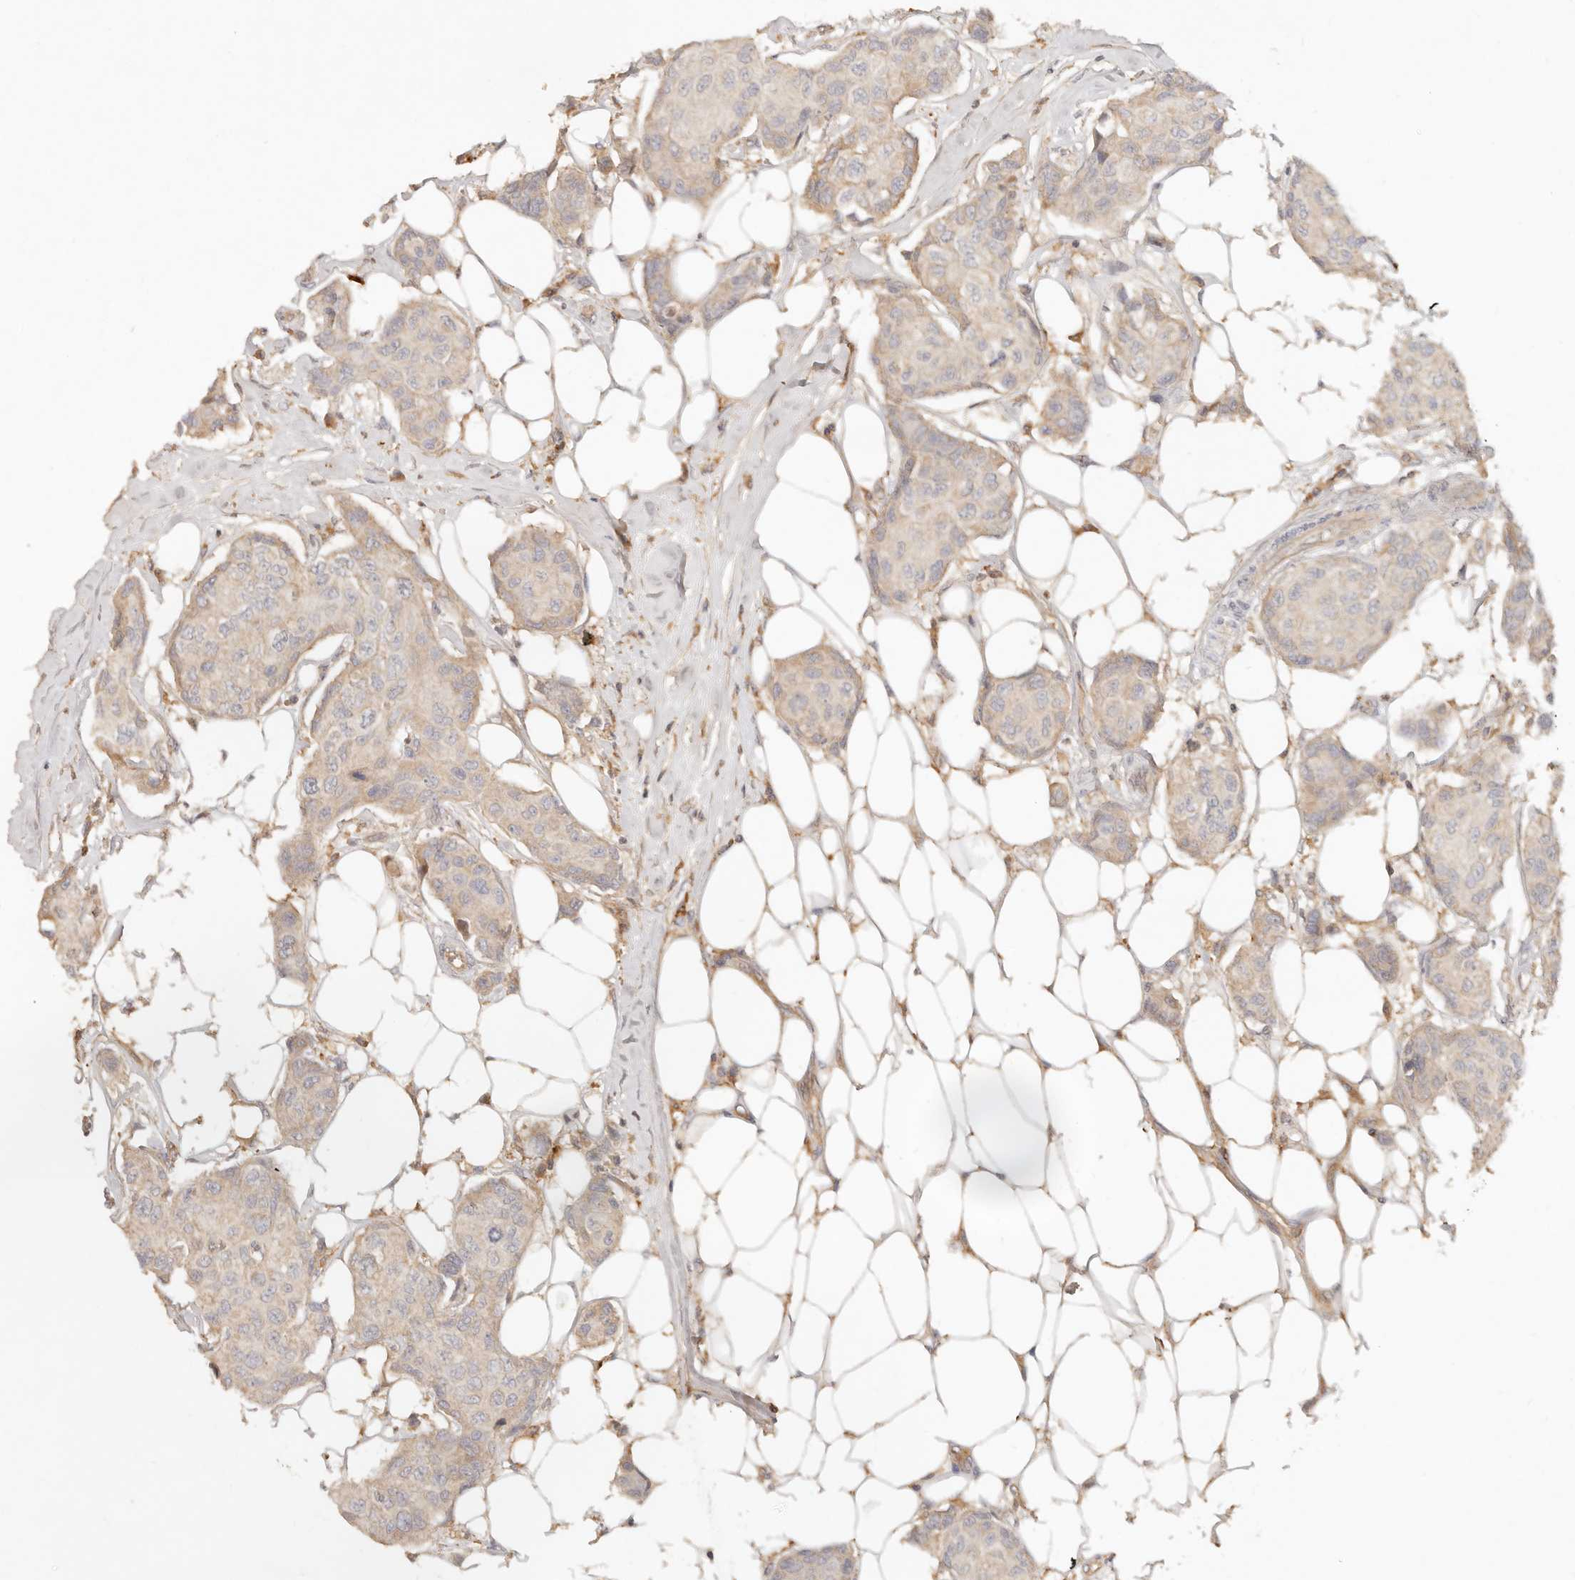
{"staining": {"intensity": "weak", "quantity": "<25%", "location": "cytoplasmic/membranous"}, "tissue": "breast cancer", "cell_type": "Tumor cells", "image_type": "cancer", "snomed": [{"axis": "morphology", "description": "Duct carcinoma"}, {"axis": "topography", "description": "Breast"}], "caption": "Breast cancer was stained to show a protein in brown. There is no significant staining in tumor cells.", "gene": "NECAP2", "patient": {"sex": "female", "age": 80}}